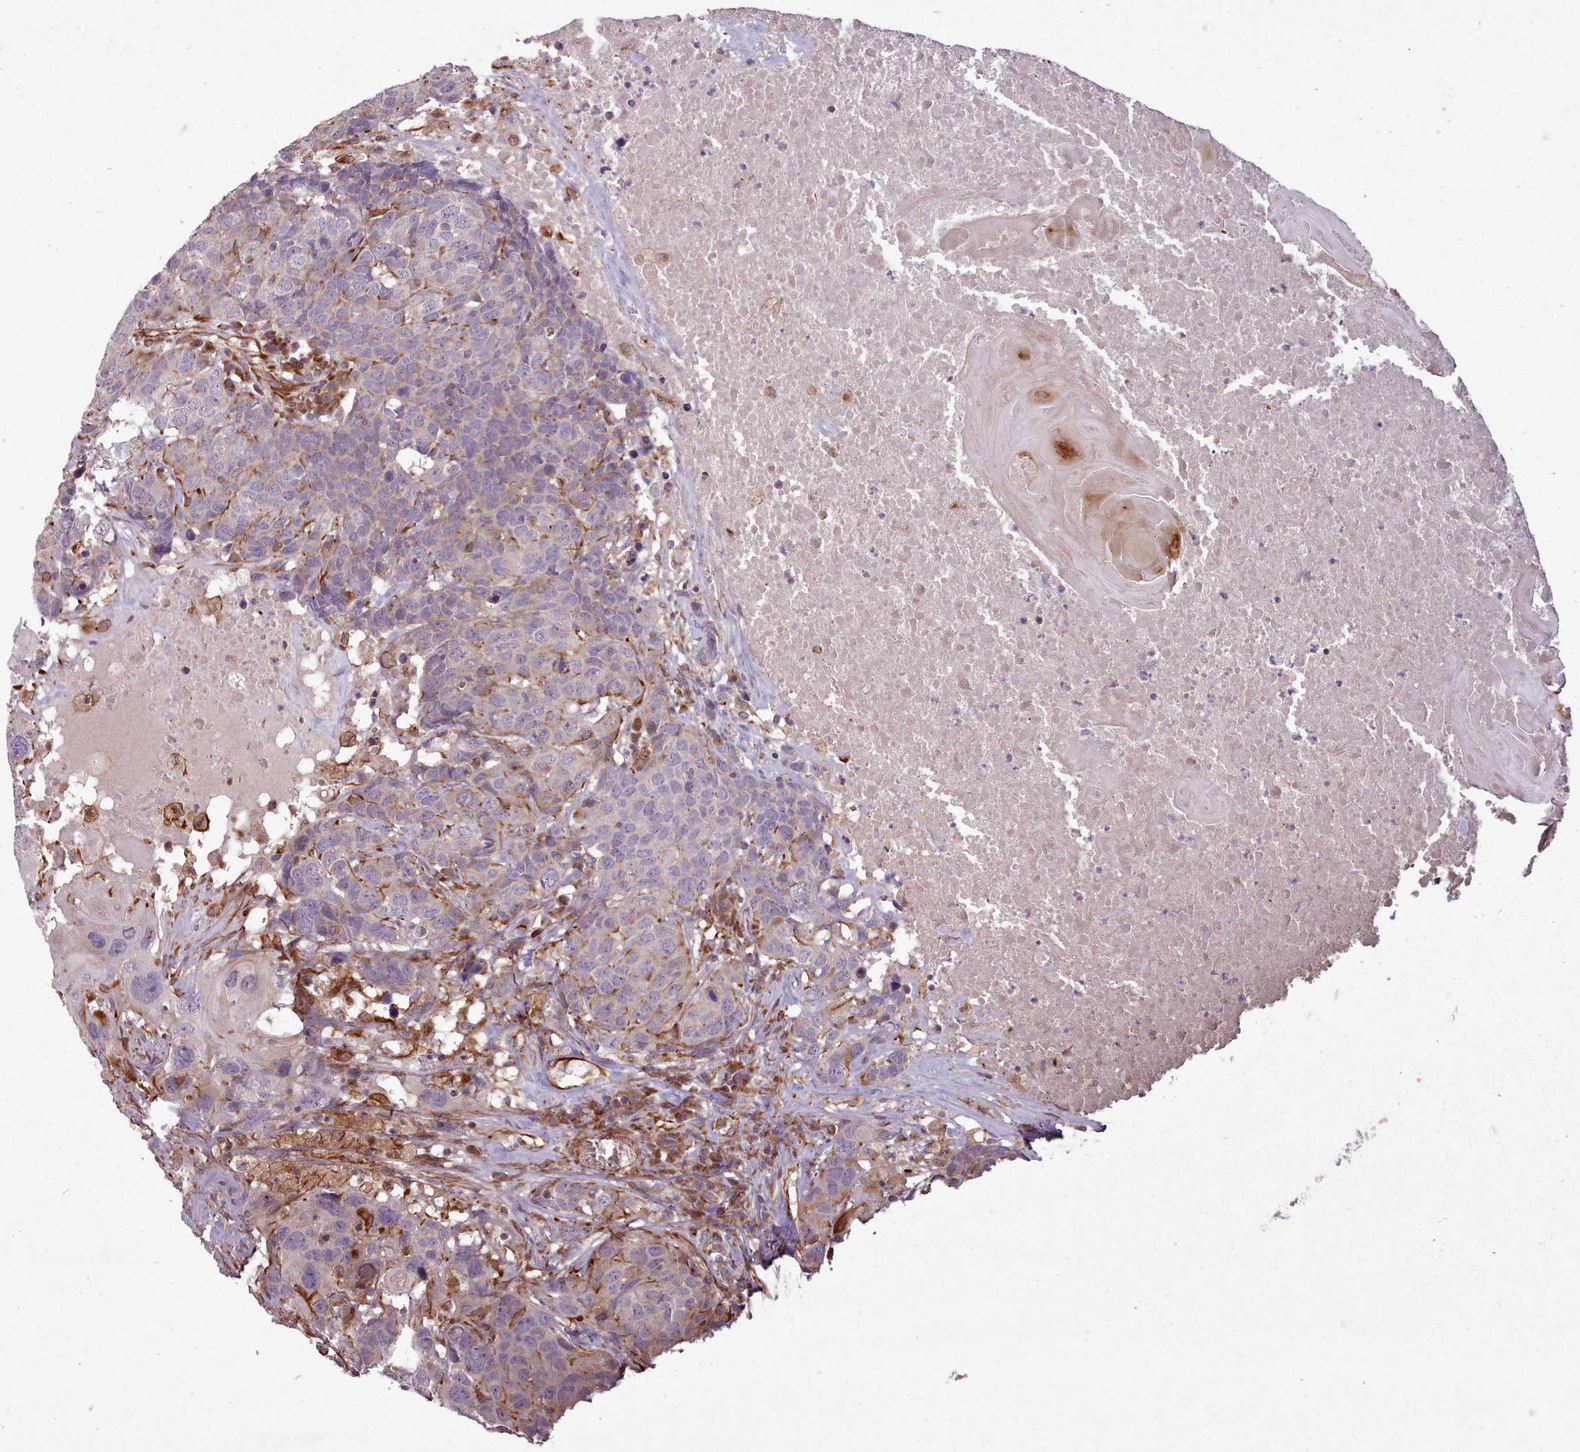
{"staining": {"intensity": "strong", "quantity": "<25%", "location": "cytoplasmic/membranous"}, "tissue": "head and neck cancer", "cell_type": "Tumor cells", "image_type": "cancer", "snomed": [{"axis": "morphology", "description": "Squamous cell carcinoma, NOS"}, {"axis": "topography", "description": "Head-Neck"}], "caption": "Tumor cells display medium levels of strong cytoplasmic/membranous expression in approximately <25% of cells in human head and neck squamous cell carcinoma.", "gene": "GBGT1", "patient": {"sex": "male", "age": 66}}